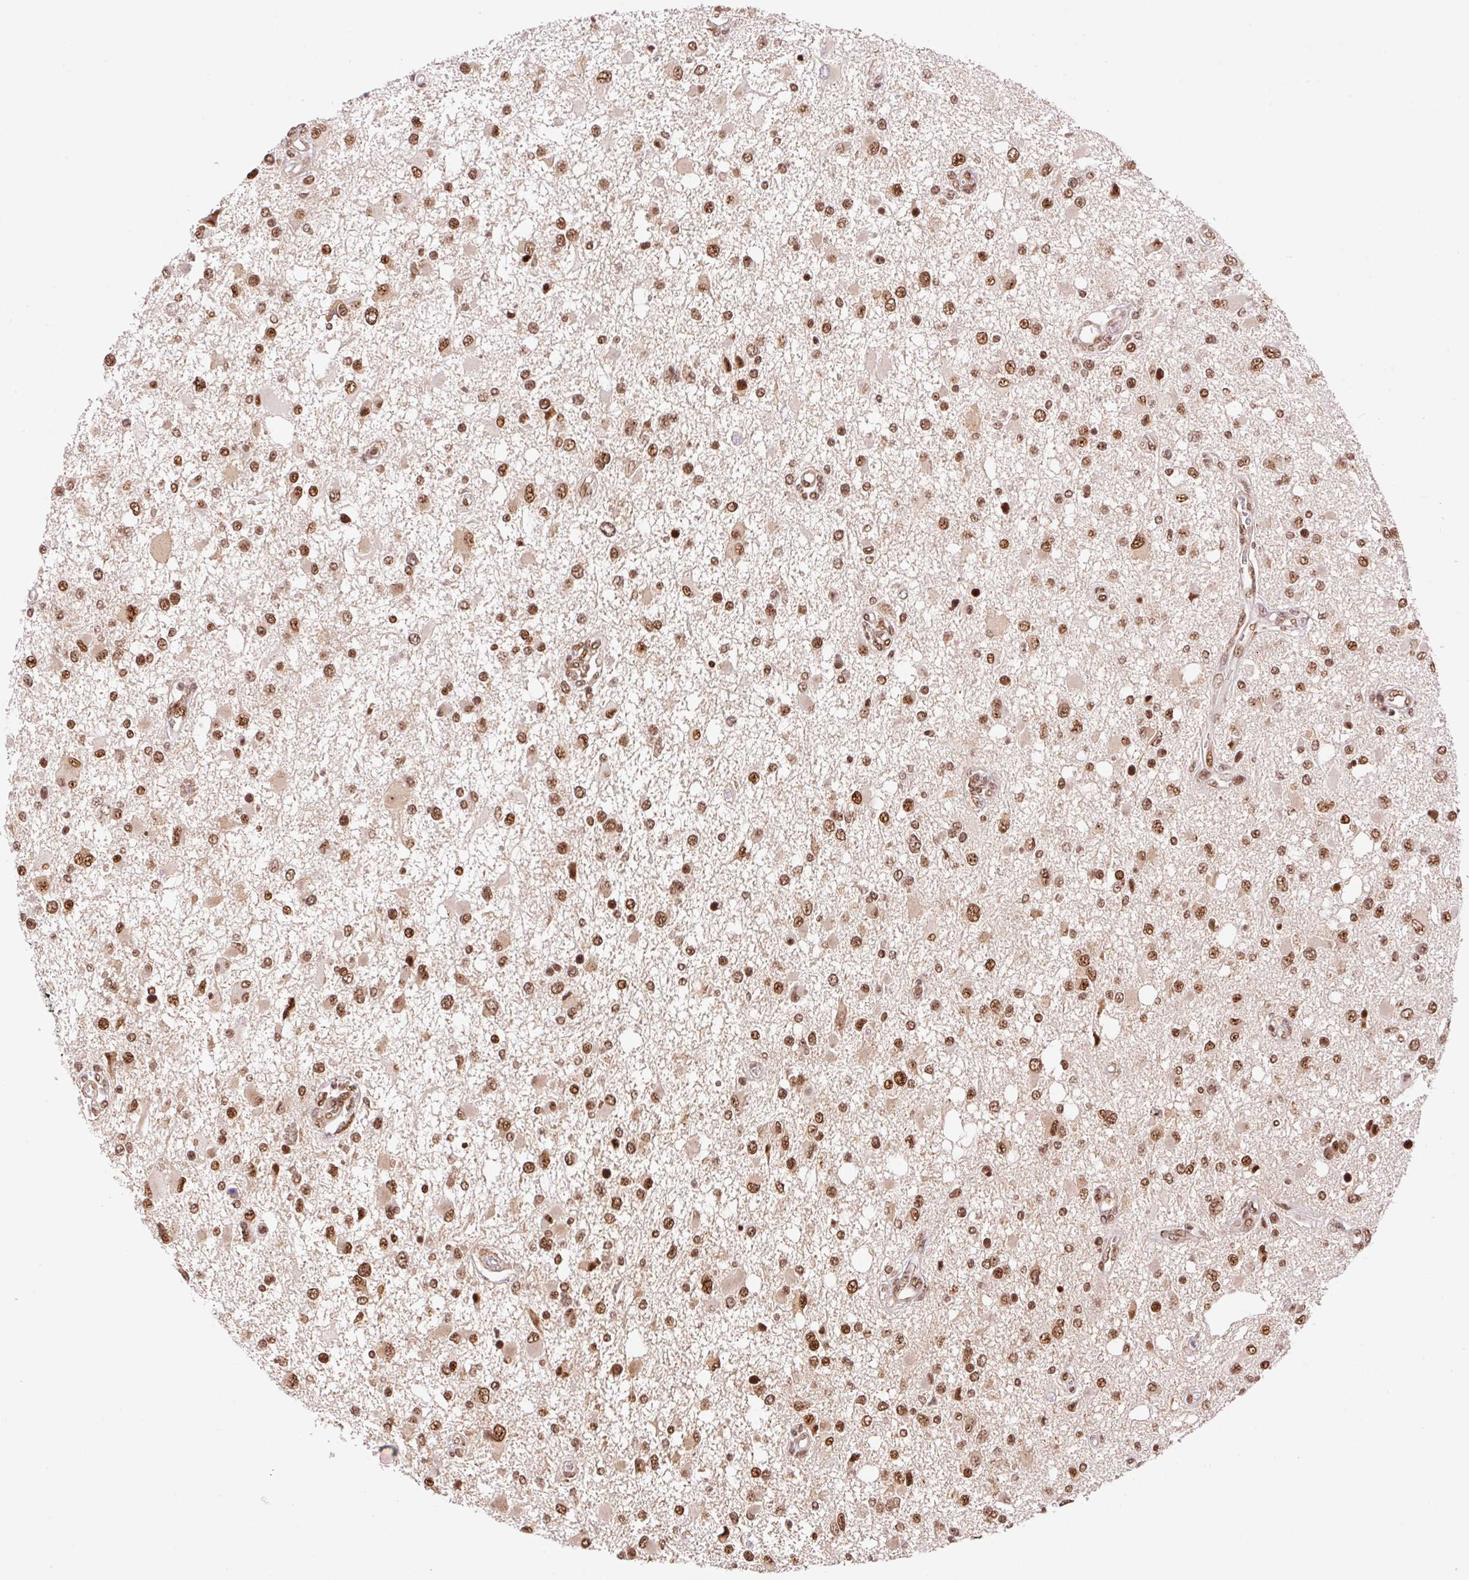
{"staining": {"intensity": "moderate", "quantity": ">75%", "location": "nuclear"}, "tissue": "glioma", "cell_type": "Tumor cells", "image_type": "cancer", "snomed": [{"axis": "morphology", "description": "Glioma, malignant, High grade"}, {"axis": "topography", "description": "Brain"}], "caption": "A photomicrograph of human glioma stained for a protein exhibits moderate nuclear brown staining in tumor cells. The protein is stained brown, and the nuclei are stained in blue (DAB IHC with brightfield microscopy, high magnification).", "gene": "INTS8", "patient": {"sex": "male", "age": 53}}